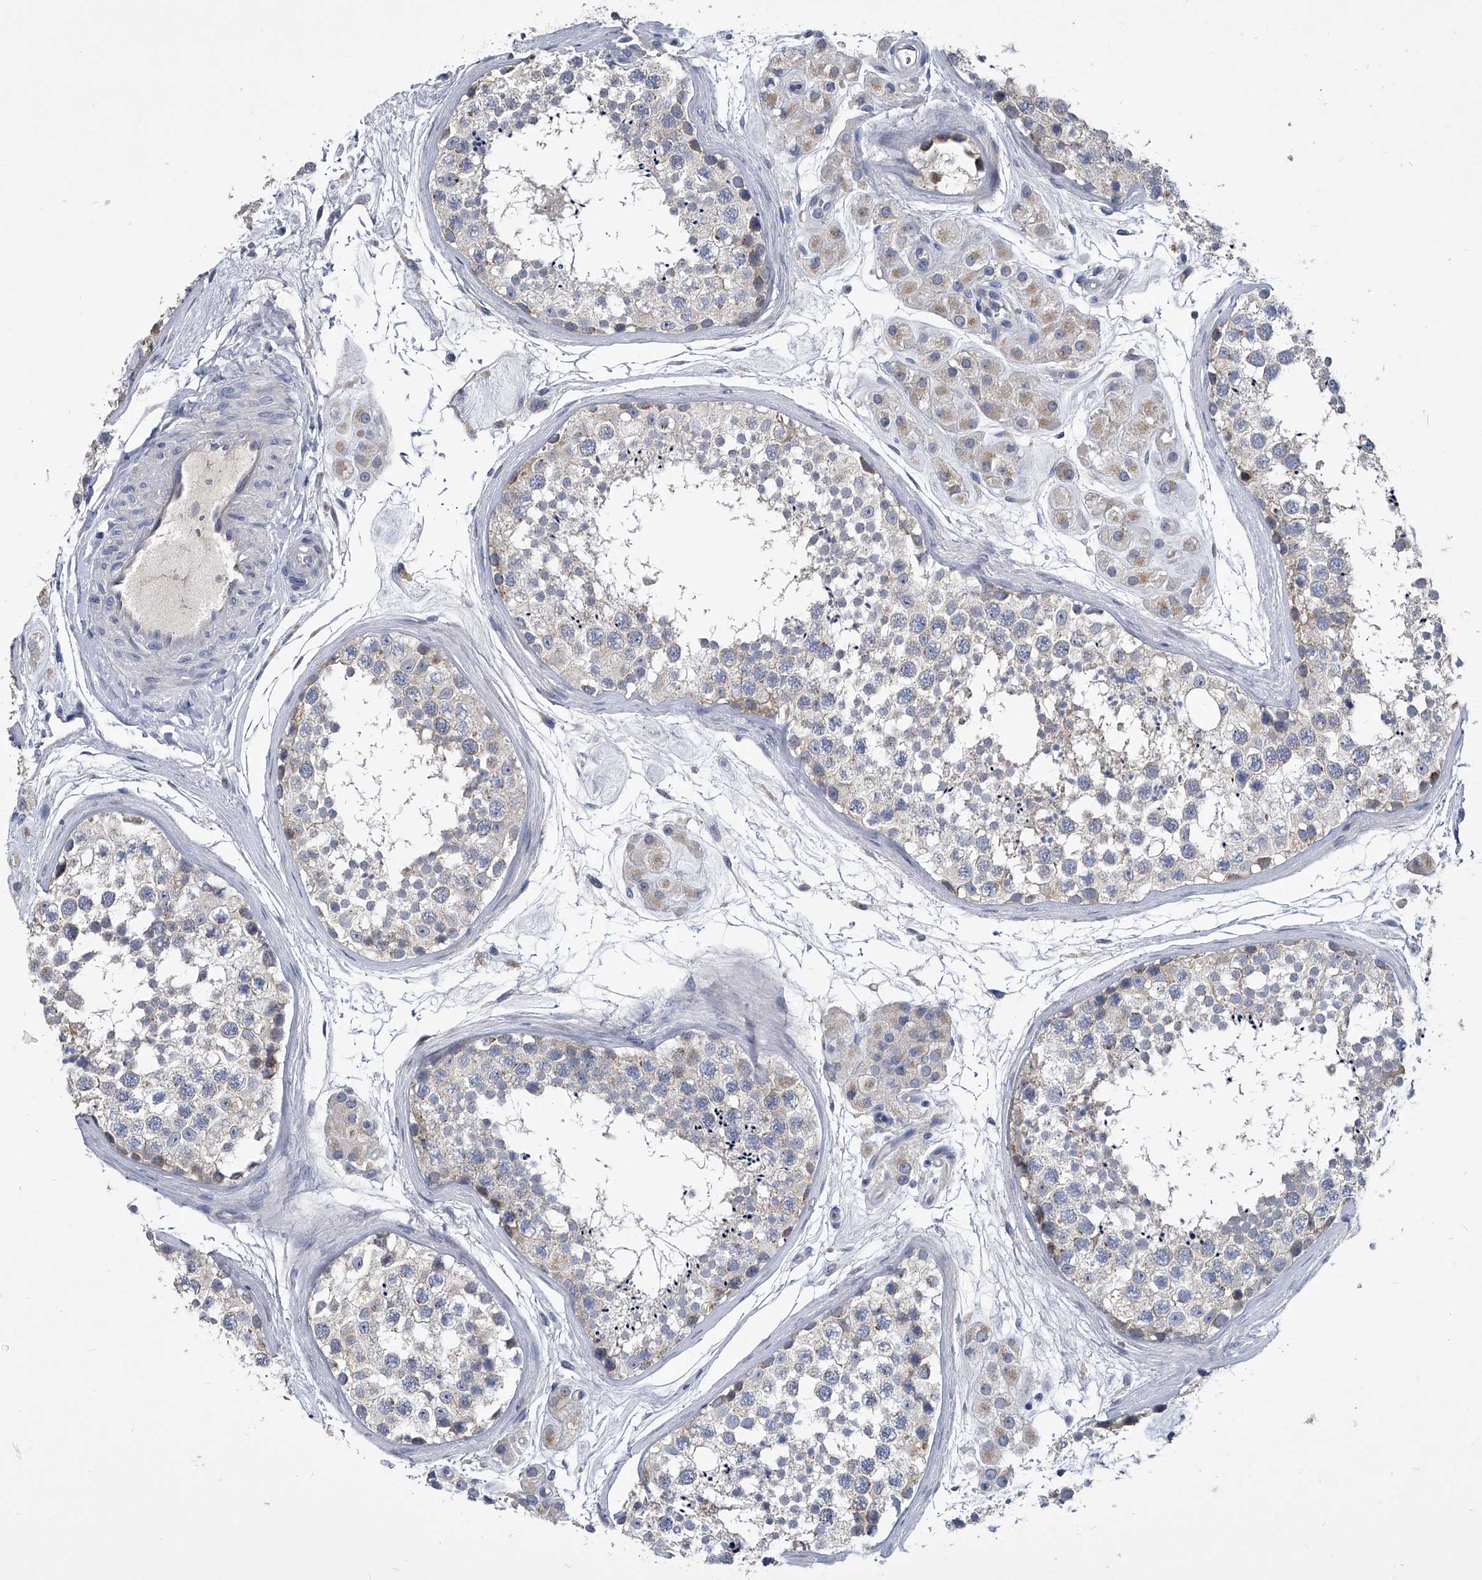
{"staining": {"intensity": "weak", "quantity": "<25%", "location": "cytoplasmic/membranous"}, "tissue": "testis", "cell_type": "Cells in seminiferous ducts", "image_type": "normal", "snomed": [{"axis": "morphology", "description": "Normal tissue, NOS"}, {"axis": "topography", "description": "Testis"}], "caption": "This histopathology image is of benign testis stained with immunohistochemistry (IHC) to label a protein in brown with the nuclei are counter-stained blue. There is no expression in cells in seminiferous ducts. The staining was performed using DAB to visualize the protein expression in brown, while the nuclei were stained in blue with hematoxylin (Magnification: 20x).", "gene": "SPP1", "patient": {"sex": "male", "age": 56}}